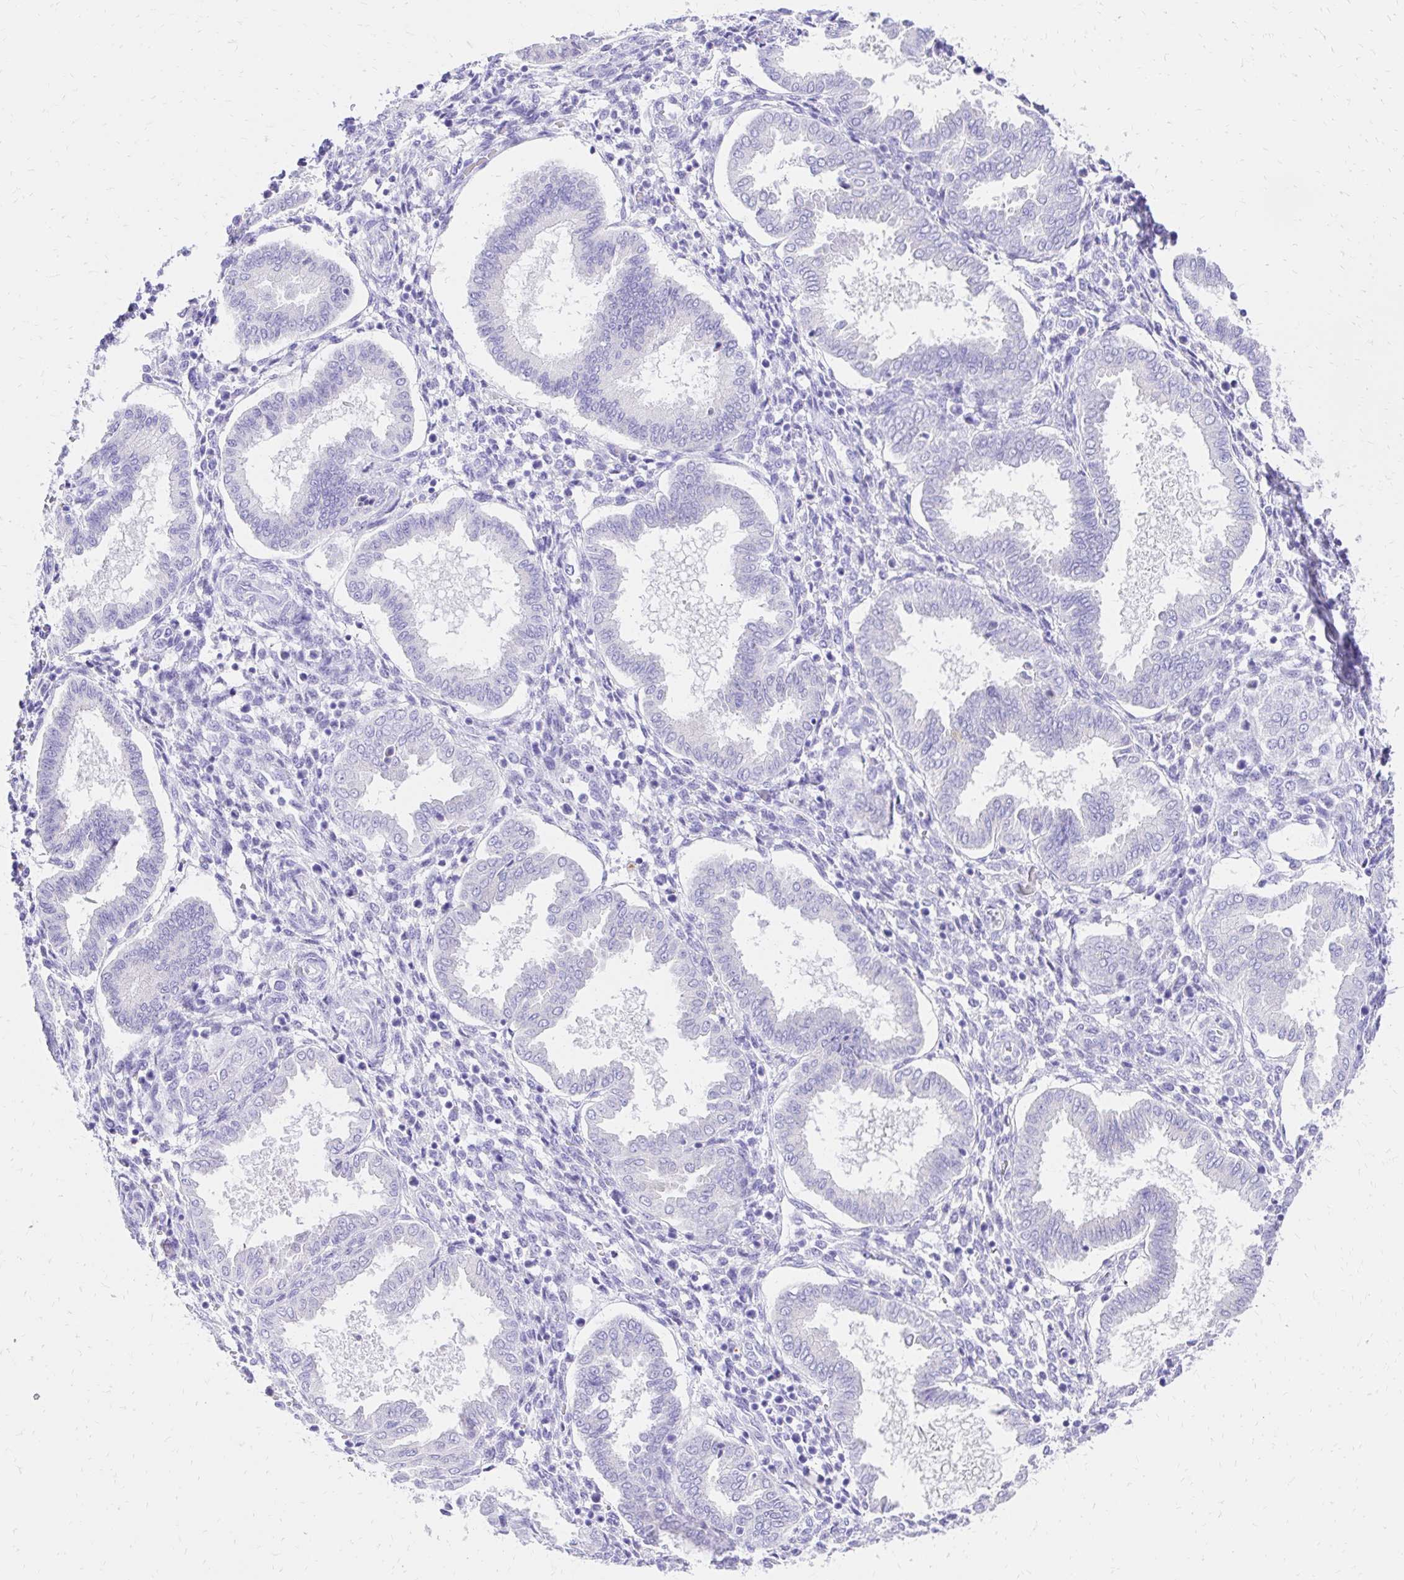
{"staining": {"intensity": "negative", "quantity": "none", "location": "none"}, "tissue": "endometrium", "cell_type": "Cells in endometrial stroma", "image_type": "normal", "snomed": [{"axis": "morphology", "description": "Normal tissue, NOS"}, {"axis": "topography", "description": "Endometrium"}], "caption": "This is an immunohistochemistry (IHC) photomicrograph of benign human endometrium. There is no staining in cells in endometrial stroma.", "gene": "S100G", "patient": {"sex": "female", "age": 24}}